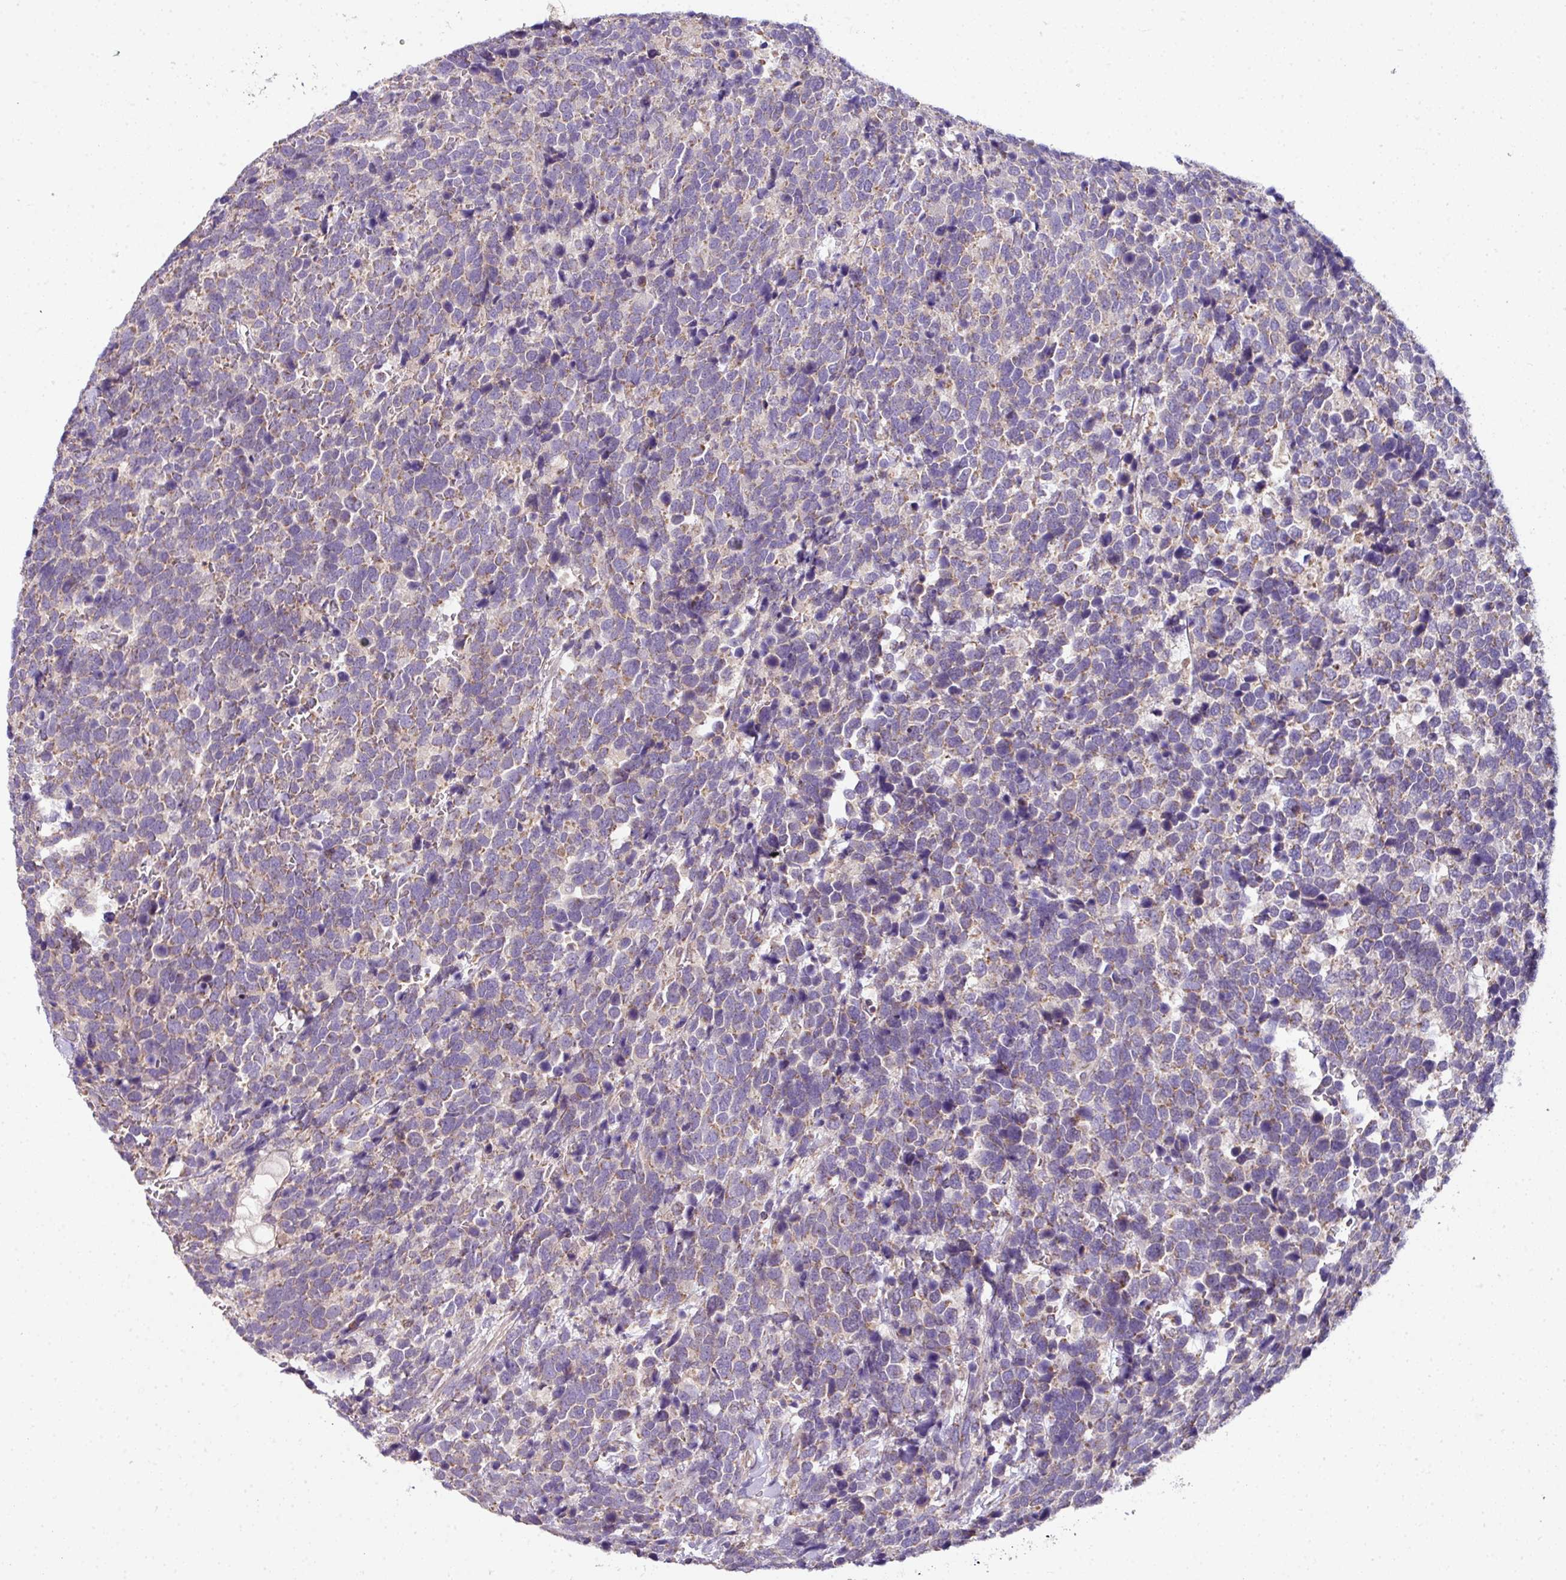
{"staining": {"intensity": "weak", "quantity": "25%-75%", "location": "cytoplasmic/membranous"}, "tissue": "urothelial cancer", "cell_type": "Tumor cells", "image_type": "cancer", "snomed": [{"axis": "morphology", "description": "Urothelial carcinoma, High grade"}, {"axis": "topography", "description": "Urinary bladder"}], "caption": "Human high-grade urothelial carcinoma stained with a brown dye reveals weak cytoplasmic/membranous positive staining in about 25%-75% of tumor cells.", "gene": "PALS2", "patient": {"sex": "female", "age": 82}}